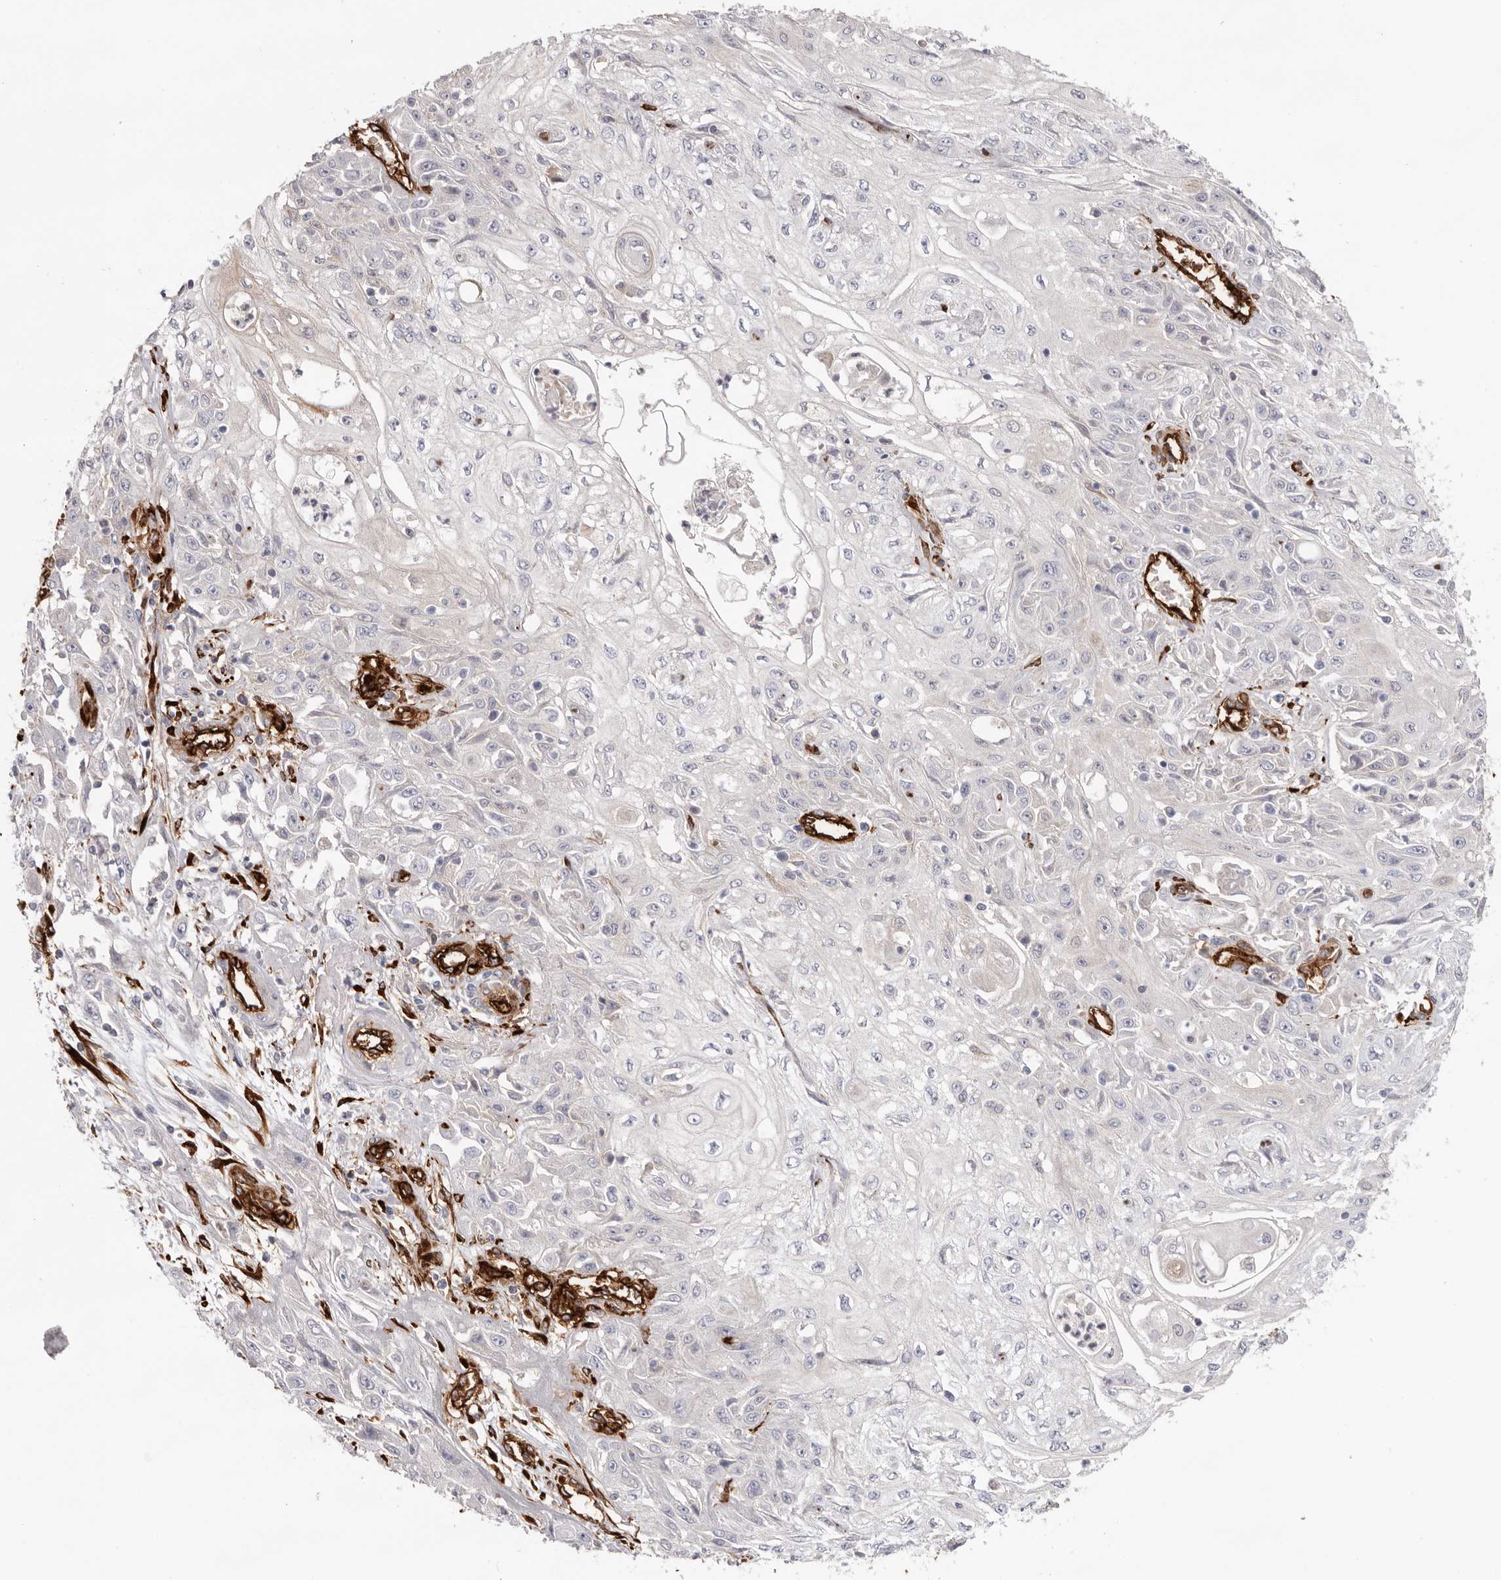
{"staining": {"intensity": "negative", "quantity": "none", "location": "none"}, "tissue": "skin cancer", "cell_type": "Tumor cells", "image_type": "cancer", "snomed": [{"axis": "morphology", "description": "Squamous cell carcinoma, NOS"}, {"axis": "morphology", "description": "Squamous cell carcinoma, metastatic, NOS"}, {"axis": "topography", "description": "Skin"}, {"axis": "topography", "description": "Lymph node"}], "caption": "An image of squamous cell carcinoma (skin) stained for a protein demonstrates no brown staining in tumor cells.", "gene": "LRRC66", "patient": {"sex": "male", "age": 75}}